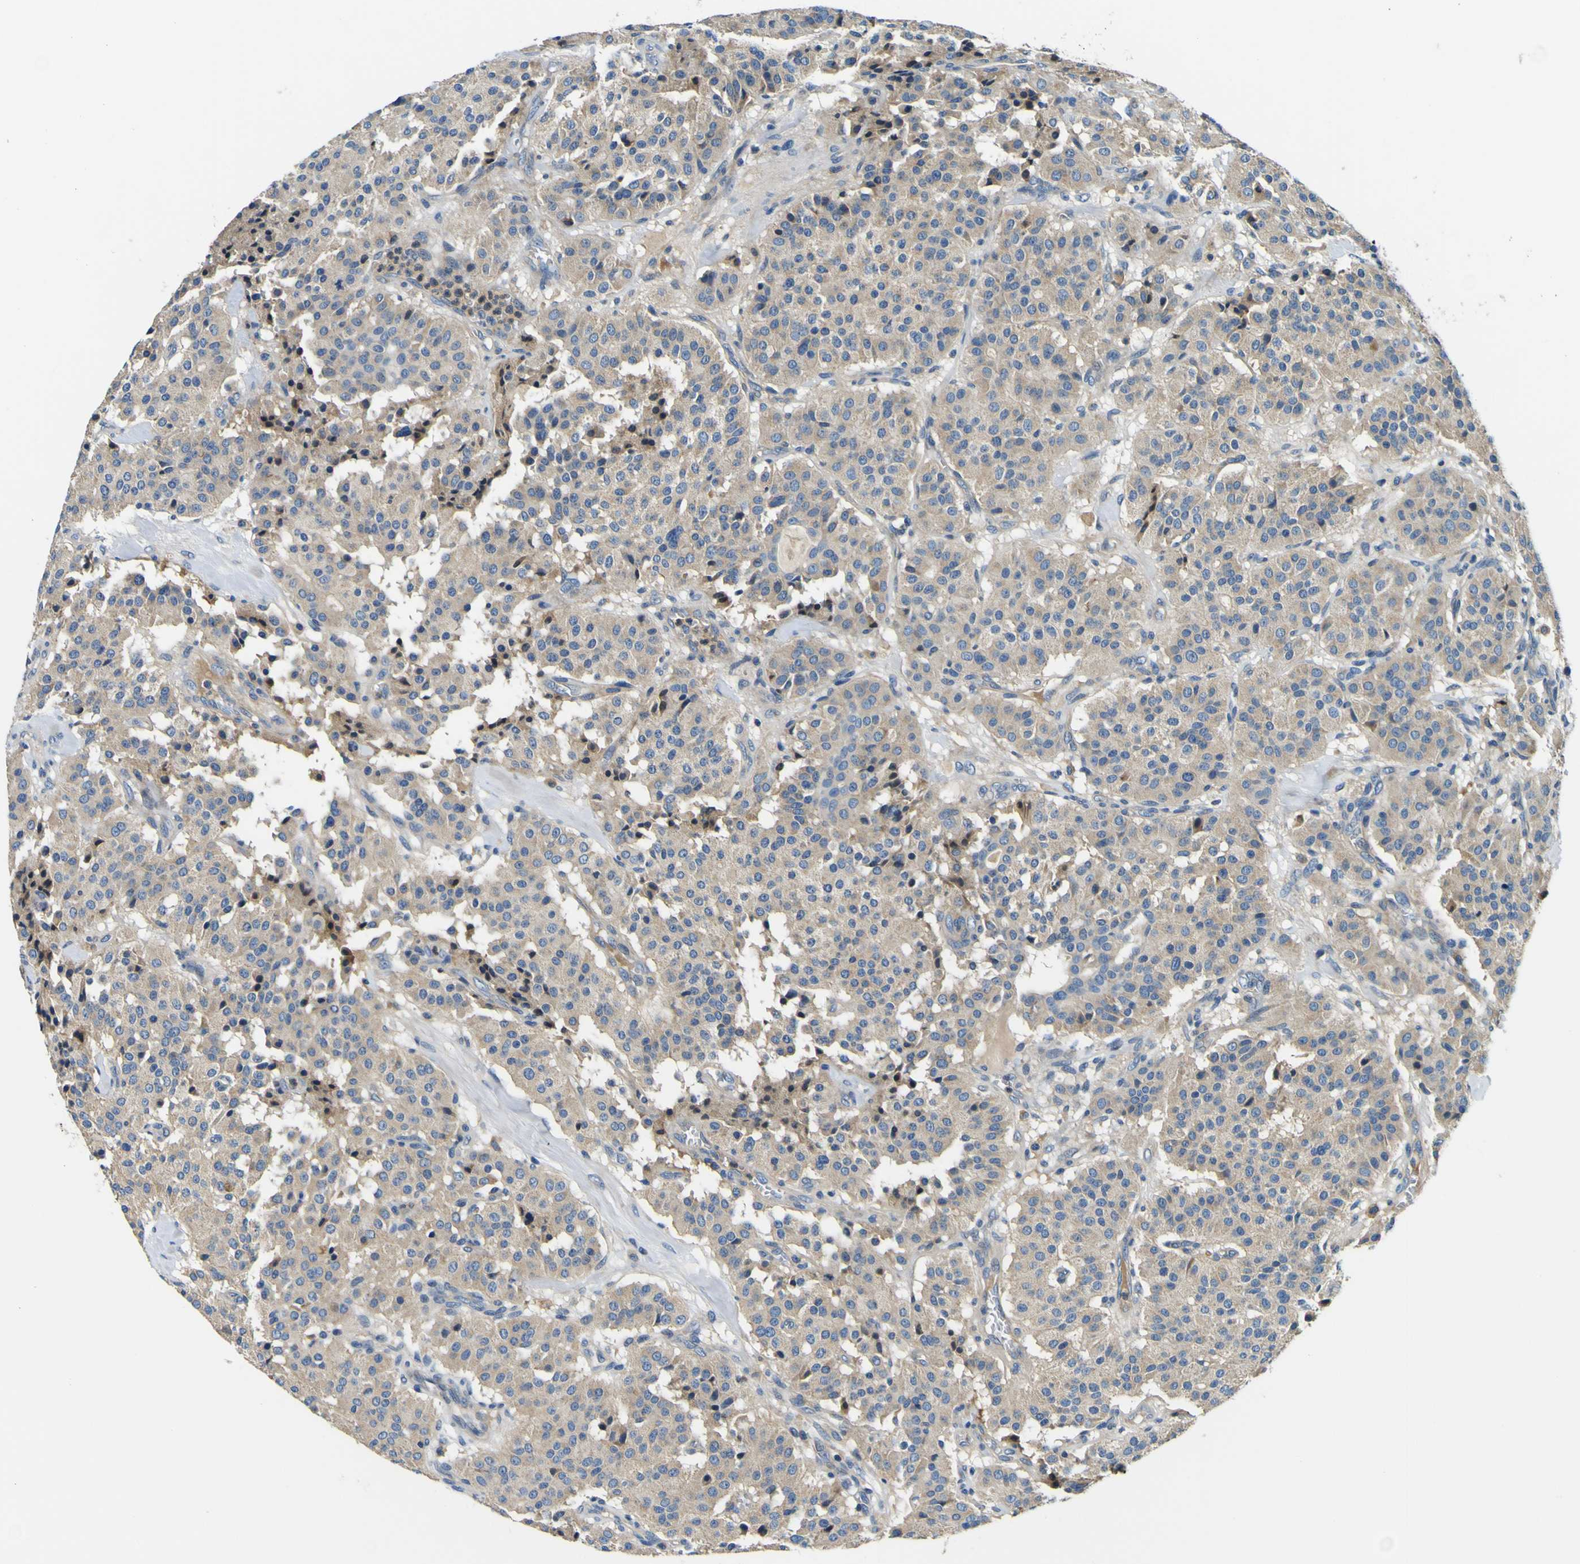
{"staining": {"intensity": "weak", "quantity": ">75%", "location": "cytoplasmic/membranous"}, "tissue": "carcinoid", "cell_type": "Tumor cells", "image_type": "cancer", "snomed": [{"axis": "morphology", "description": "Carcinoid, malignant, NOS"}, {"axis": "topography", "description": "Lung"}], "caption": "Human carcinoid (malignant) stained with a brown dye shows weak cytoplasmic/membranous positive expression in approximately >75% of tumor cells.", "gene": "CLSTN1", "patient": {"sex": "male", "age": 30}}